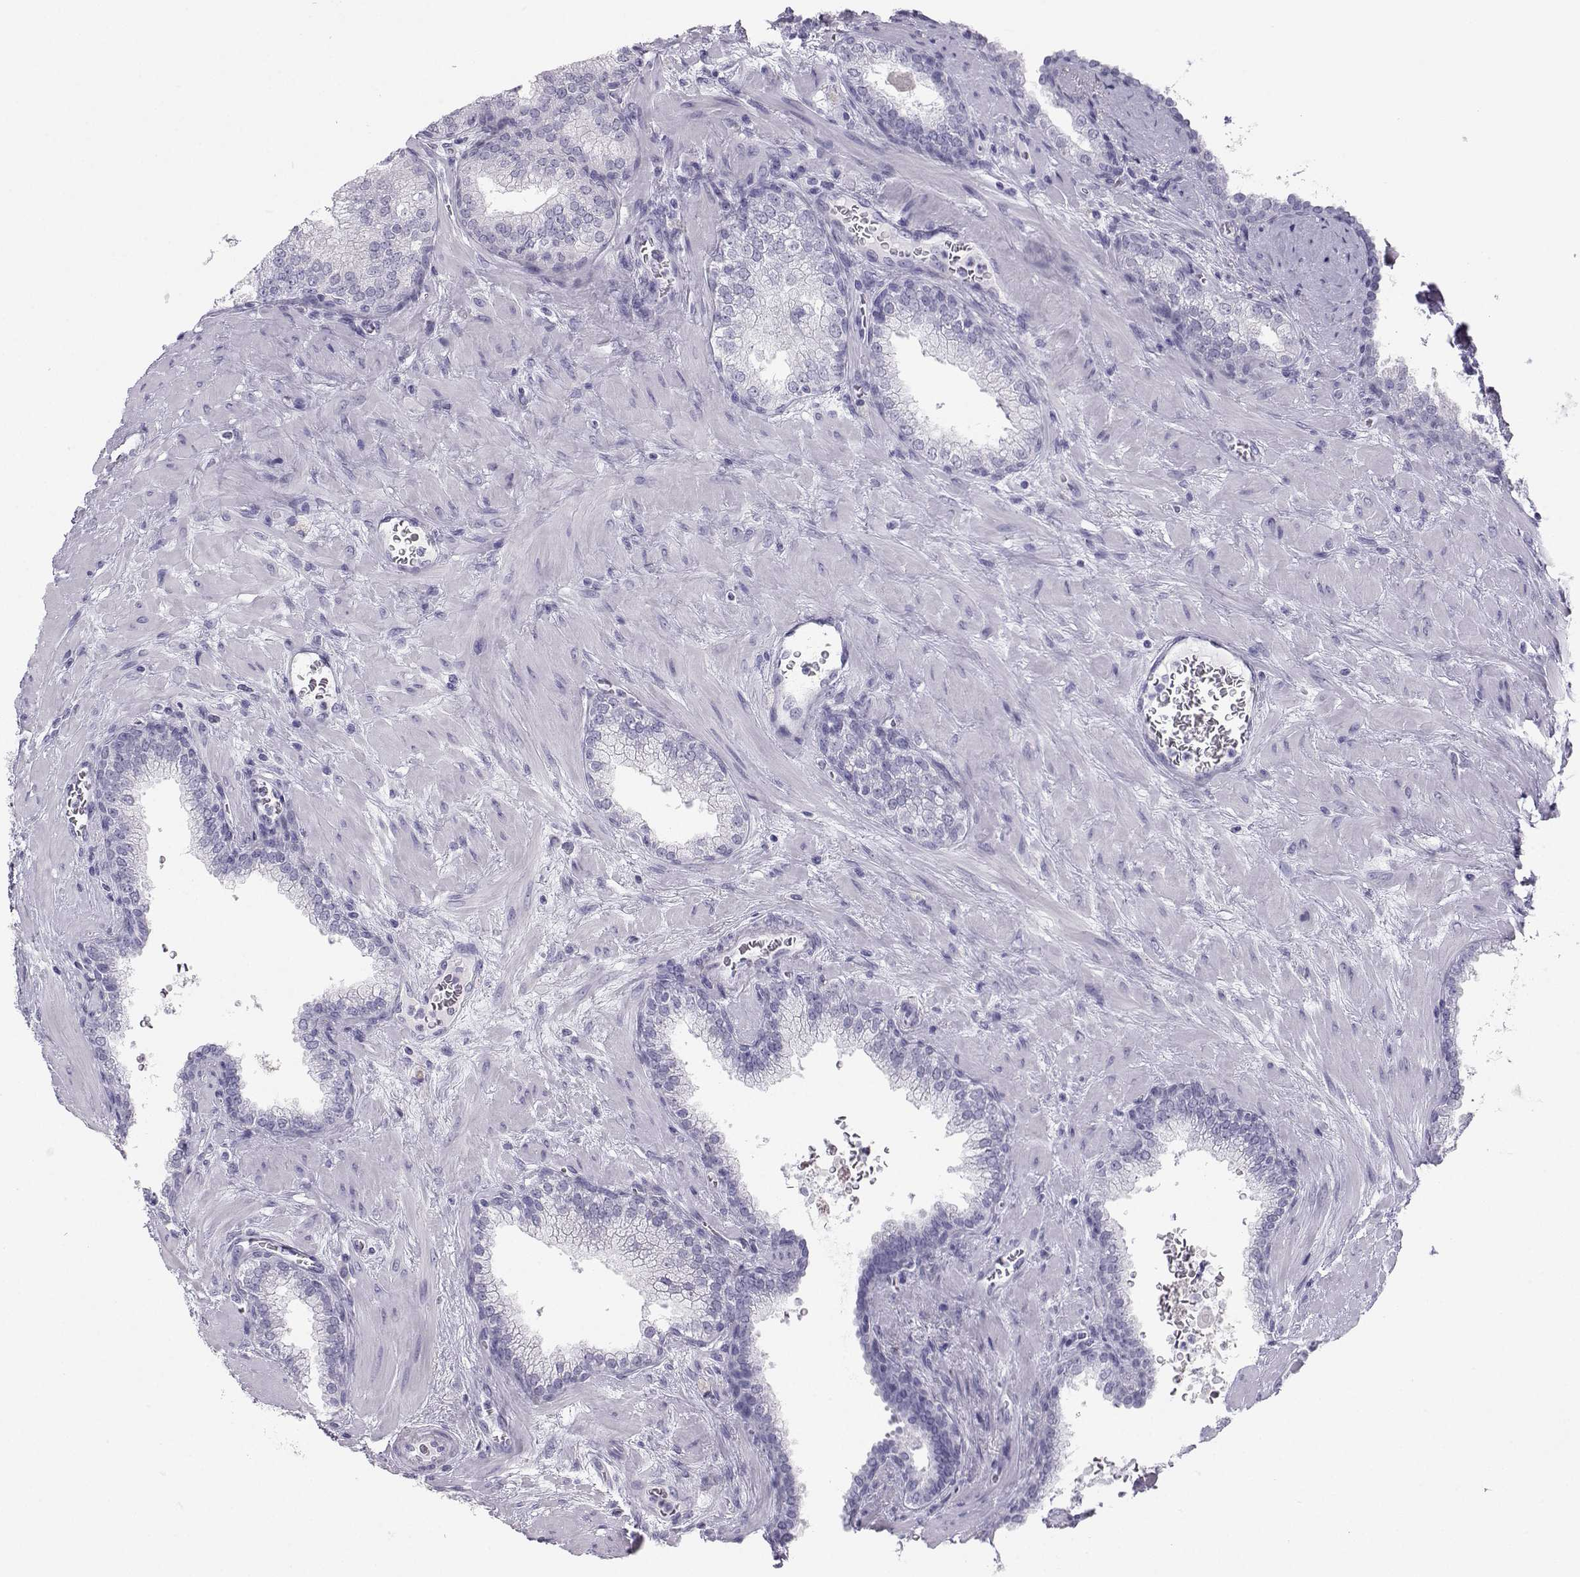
{"staining": {"intensity": "negative", "quantity": "none", "location": "none"}, "tissue": "prostate cancer", "cell_type": "Tumor cells", "image_type": "cancer", "snomed": [{"axis": "morphology", "description": "Adenocarcinoma, NOS"}, {"axis": "topography", "description": "Prostate"}], "caption": "A high-resolution histopathology image shows IHC staining of prostate cancer, which exhibits no significant positivity in tumor cells. Brightfield microscopy of immunohistochemistry (IHC) stained with DAB (brown) and hematoxylin (blue), captured at high magnification.", "gene": "SST", "patient": {"sex": "male", "age": 67}}